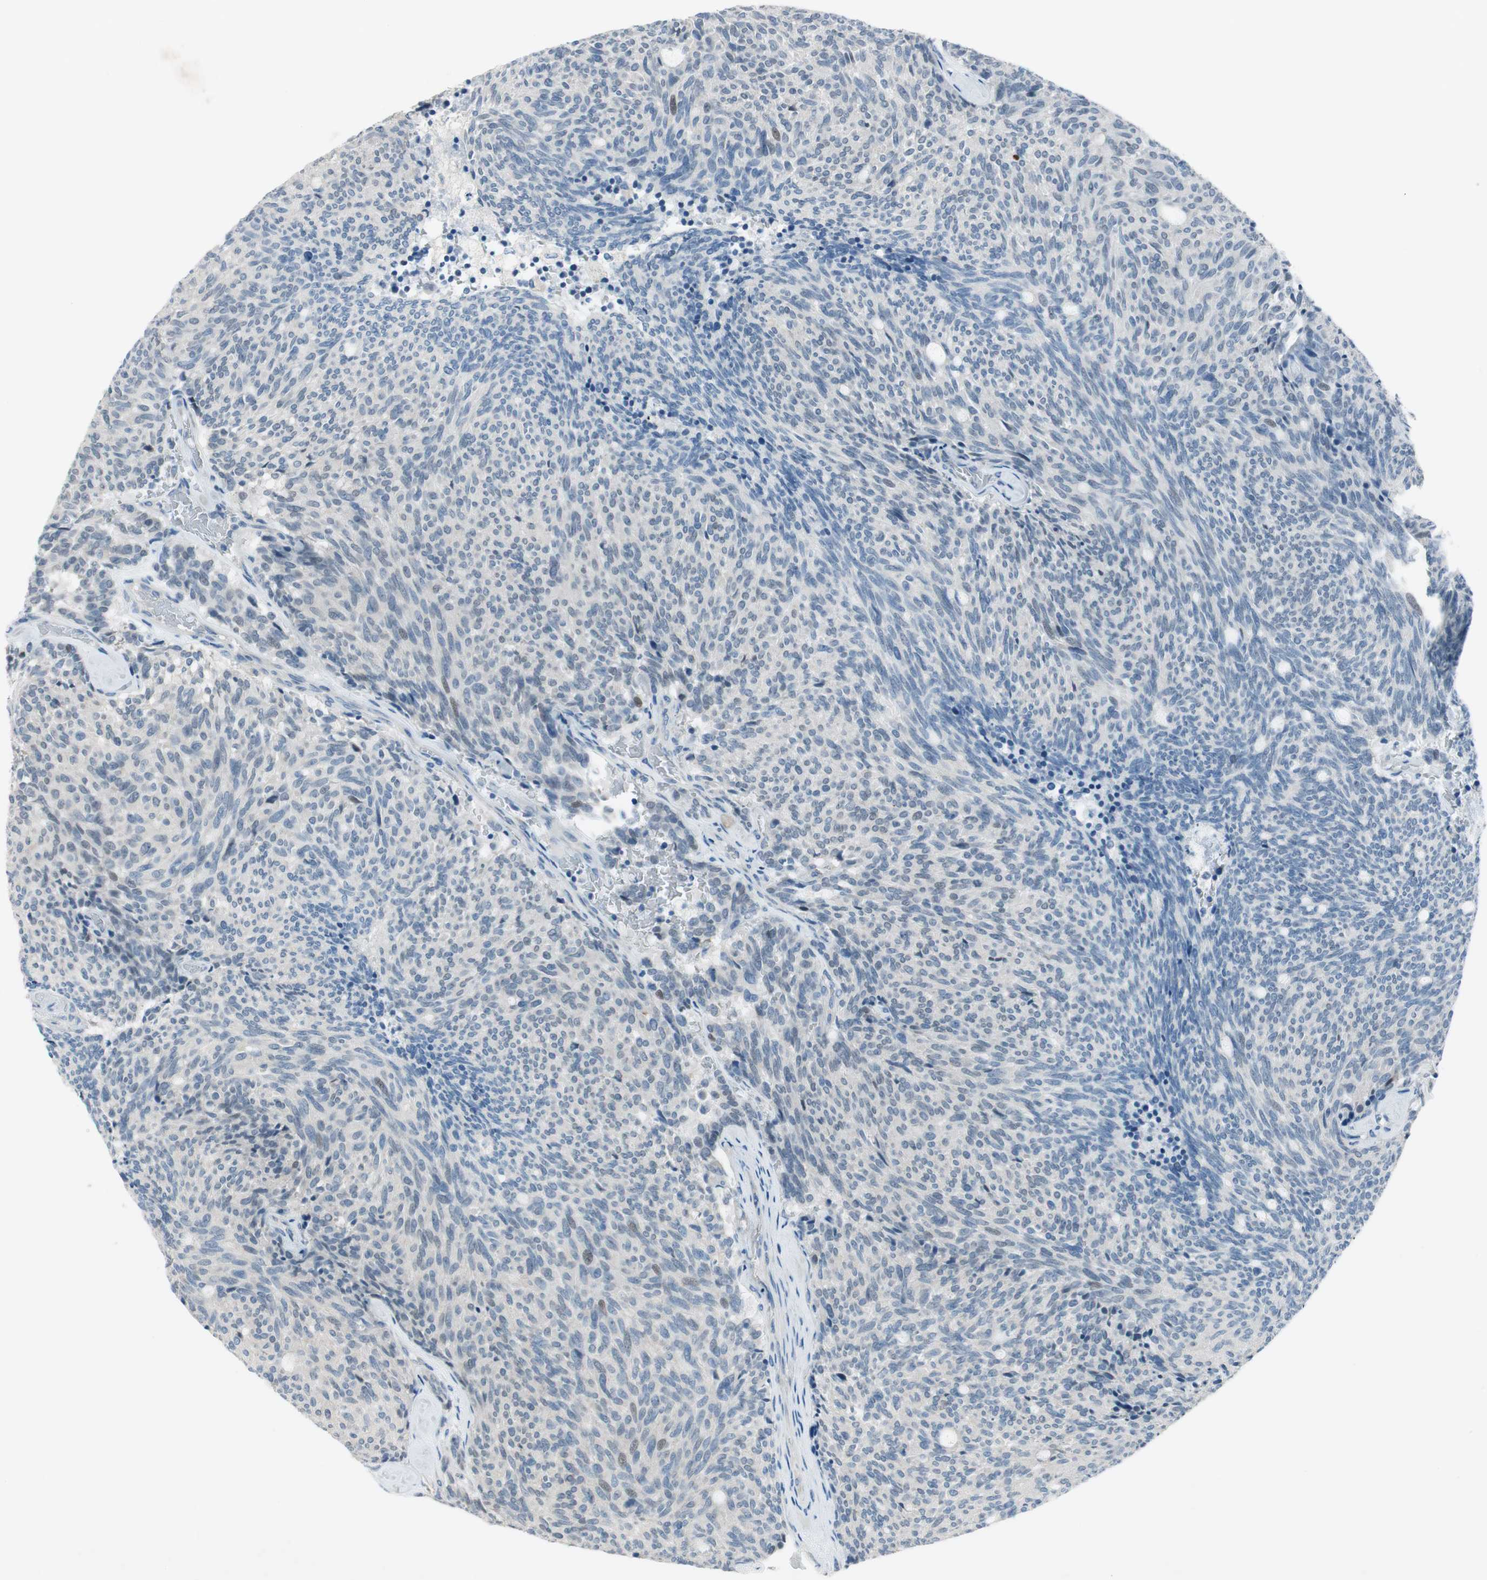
{"staining": {"intensity": "negative", "quantity": "none", "location": "none"}, "tissue": "carcinoid", "cell_type": "Tumor cells", "image_type": "cancer", "snomed": [{"axis": "morphology", "description": "Carcinoid, malignant, NOS"}, {"axis": "topography", "description": "Pancreas"}], "caption": "Carcinoid stained for a protein using immunohistochemistry (IHC) displays no expression tumor cells.", "gene": "PRRG4", "patient": {"sex": "female", "age": 54}}